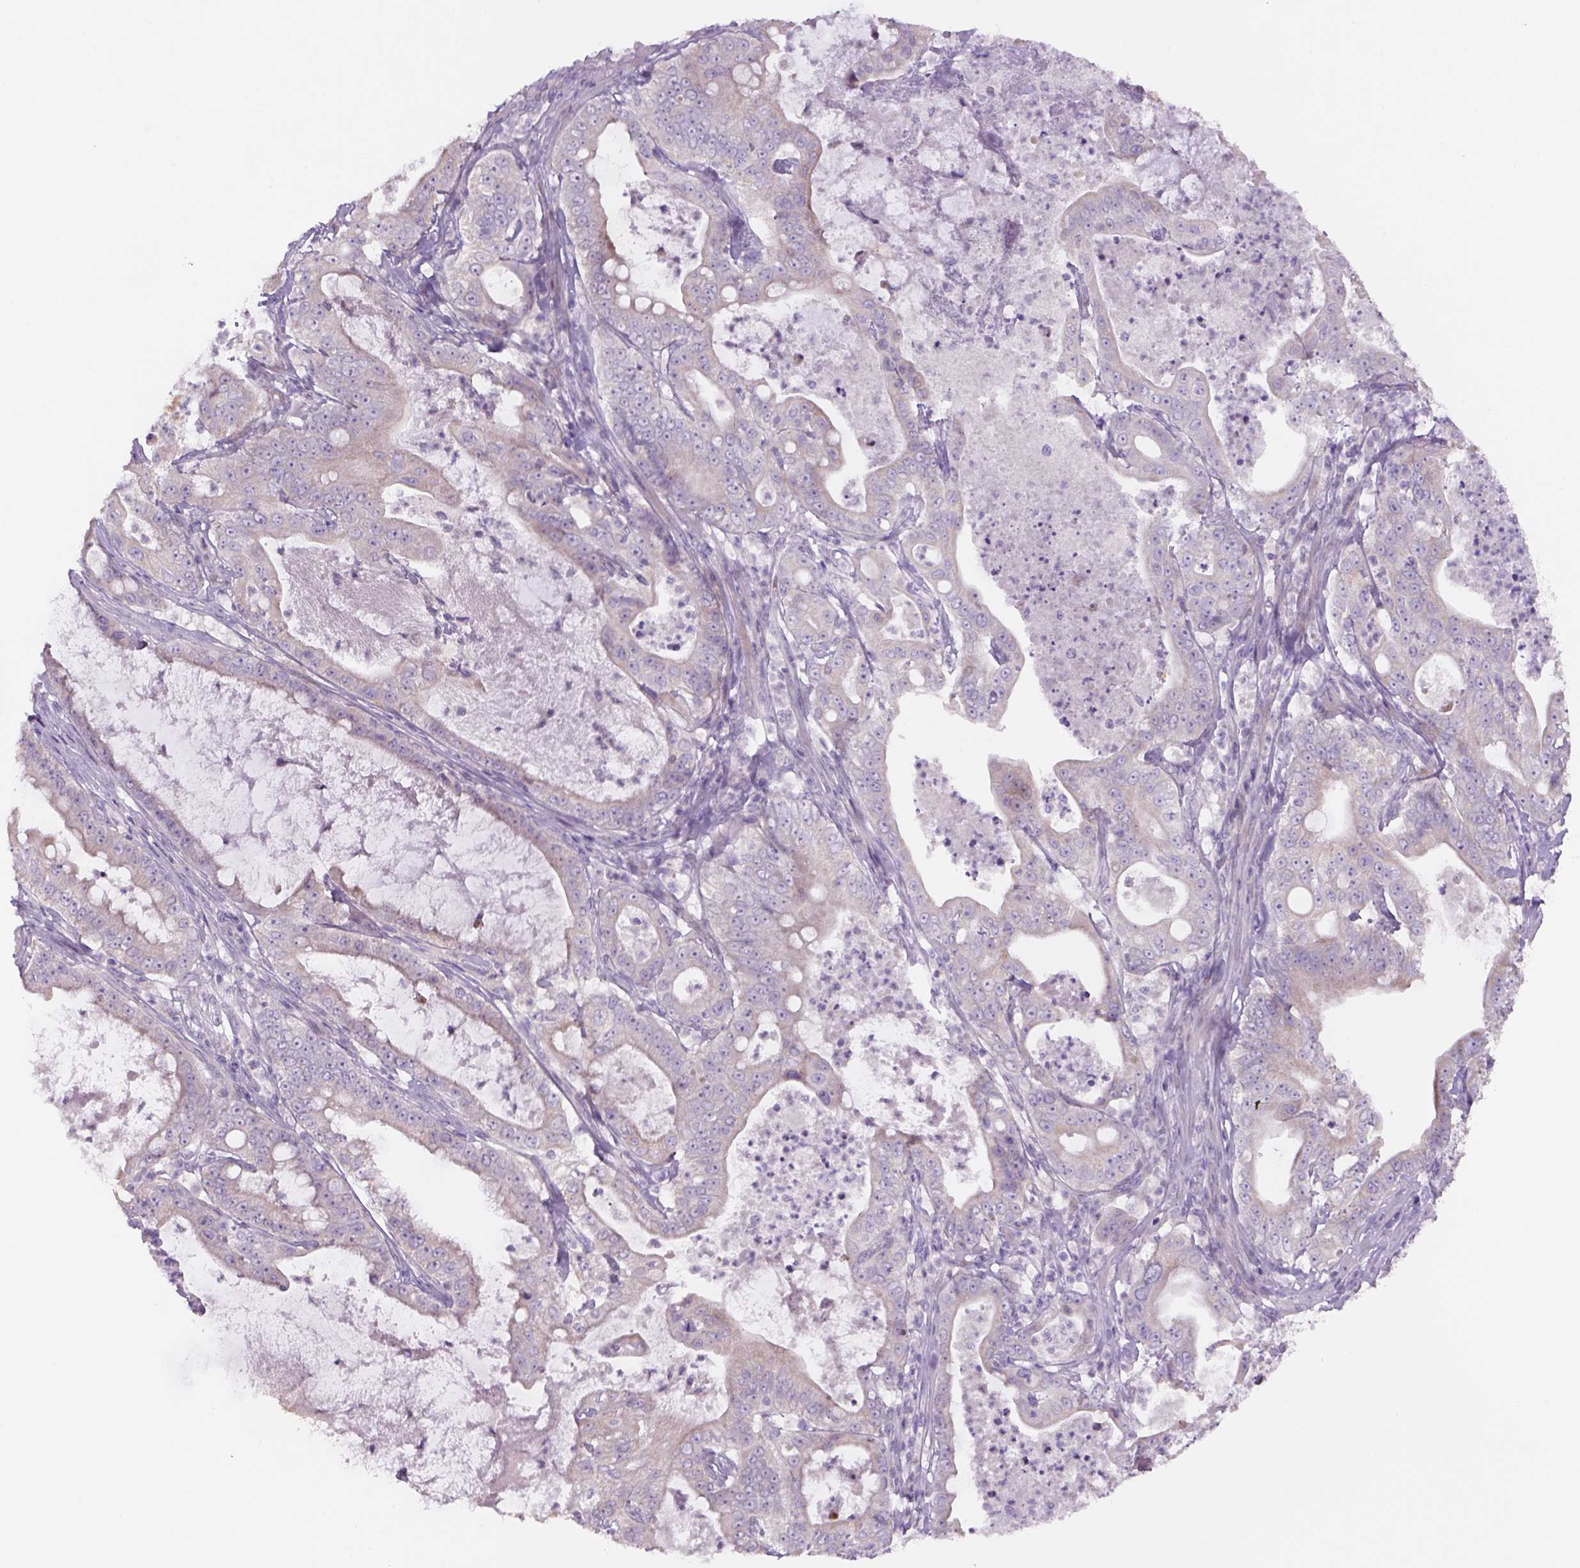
{"staining": {"intensity": "negative", "quantity": "none", "location": "none"}, "tissue": "pancreatic cancer", "cell_type": "Tumor cells", "image_type": "cancer", "snomed": [{"axis": "morphology", "description": "Adenocarcinoma, NOS"}, {"axis": "topography", "description": "Pancreas"}], "caption": "Tumor cells are negative for brown protein staining in adenocarcinoma (pancreatic).", "gene": "ADGRV1", "patient": {"sex": "male", "age": 71}}